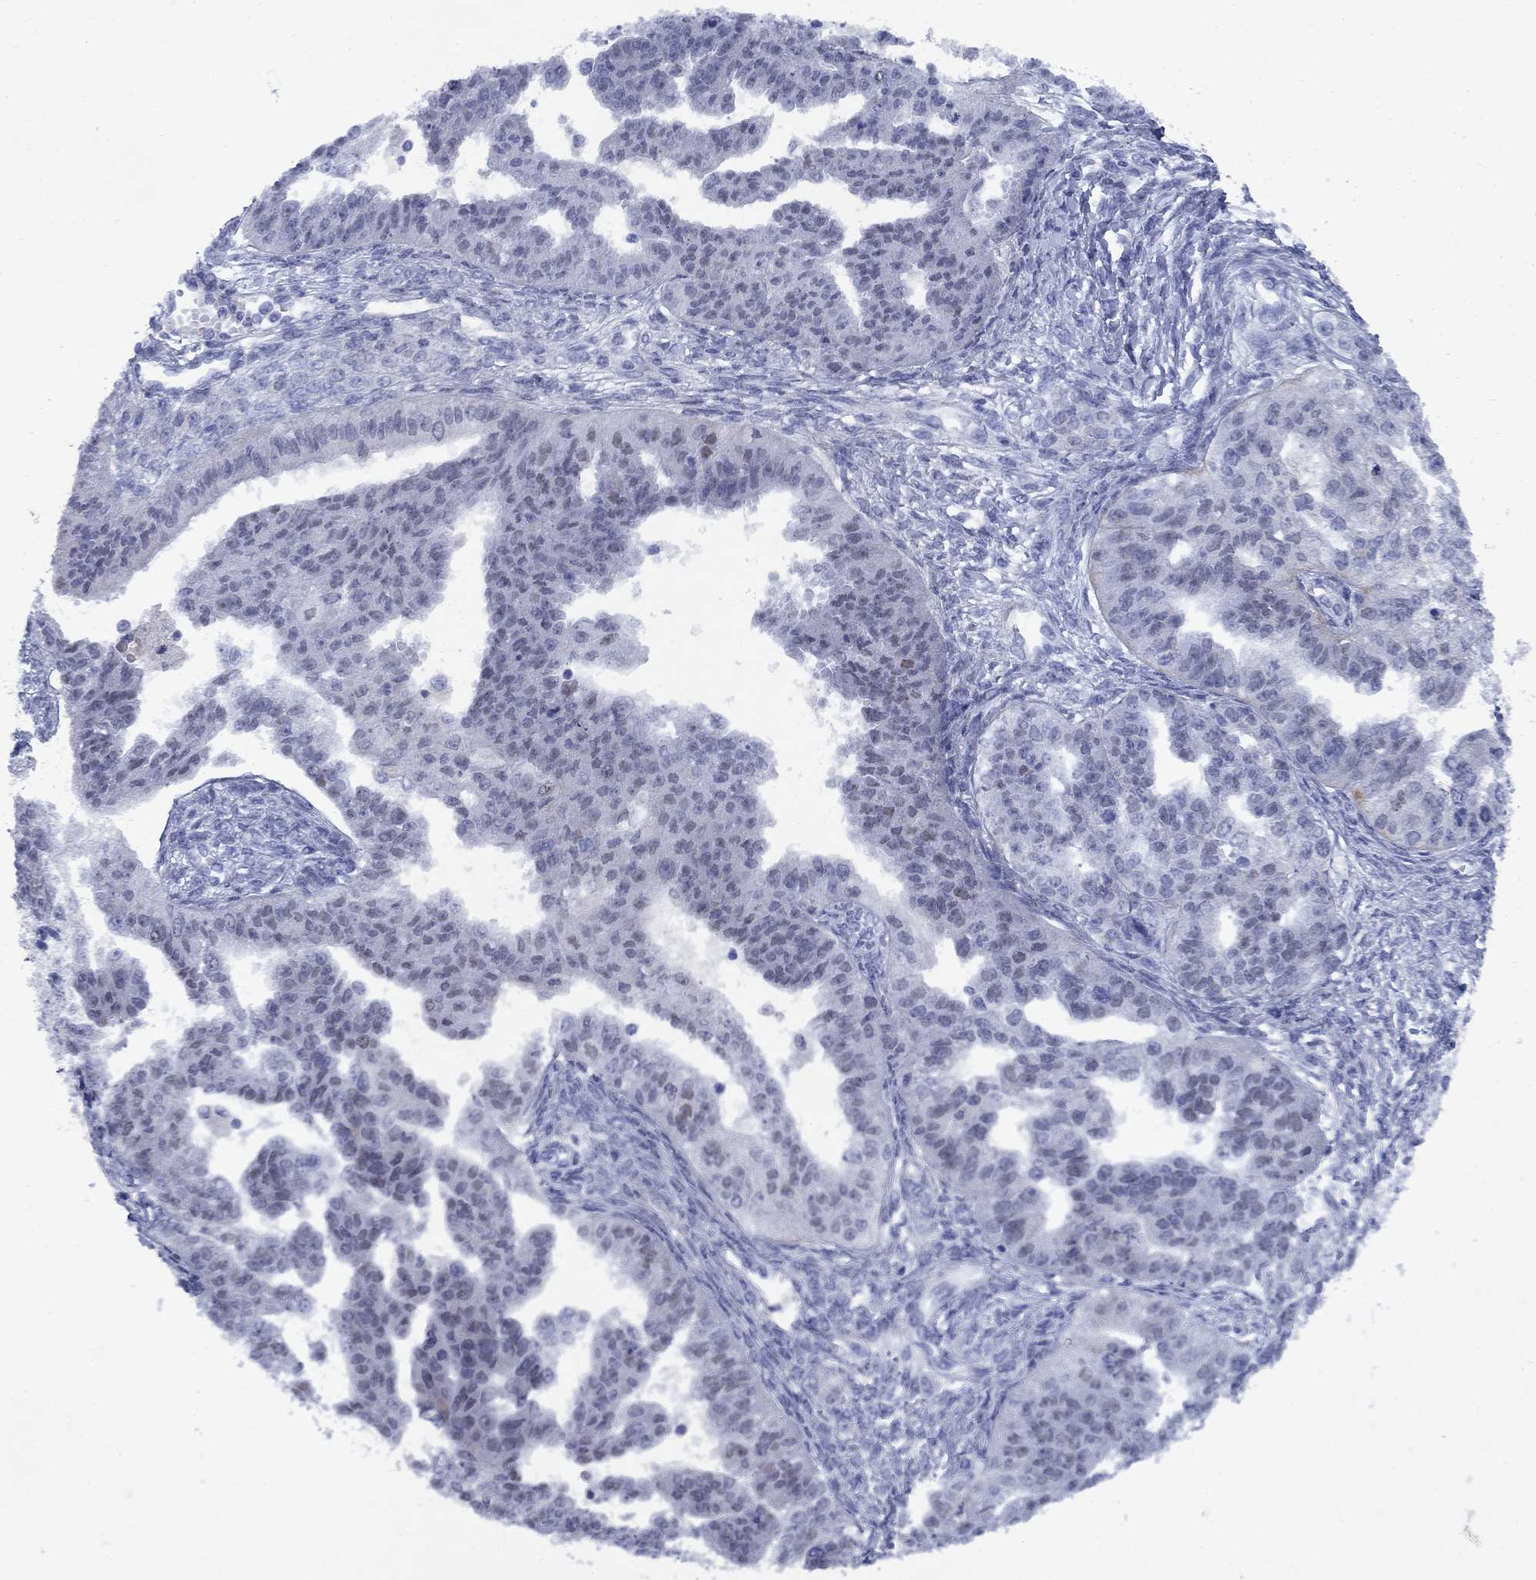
{"staining": {"intensity": "negative", "quantity": "none", "location": "none"}, "tissue": "ovarian cancer", "cell_type": "Tumor cells", "image_type": "cancer", "snomed": [{"axis": "morphology", "description": "Cystadenocarcinoma, serous, NOS"}, {"axis": "topography", "description": "Ovary"}], "caption": "This image is of ovarian serous cystadenocarcinoma stained with IHC to label a protein in brown with the nuclei are counter-stained blue. There is no expression in tumor cells.", "gene": "STAB2", "patient": {"sex": "female", "age": 58}}